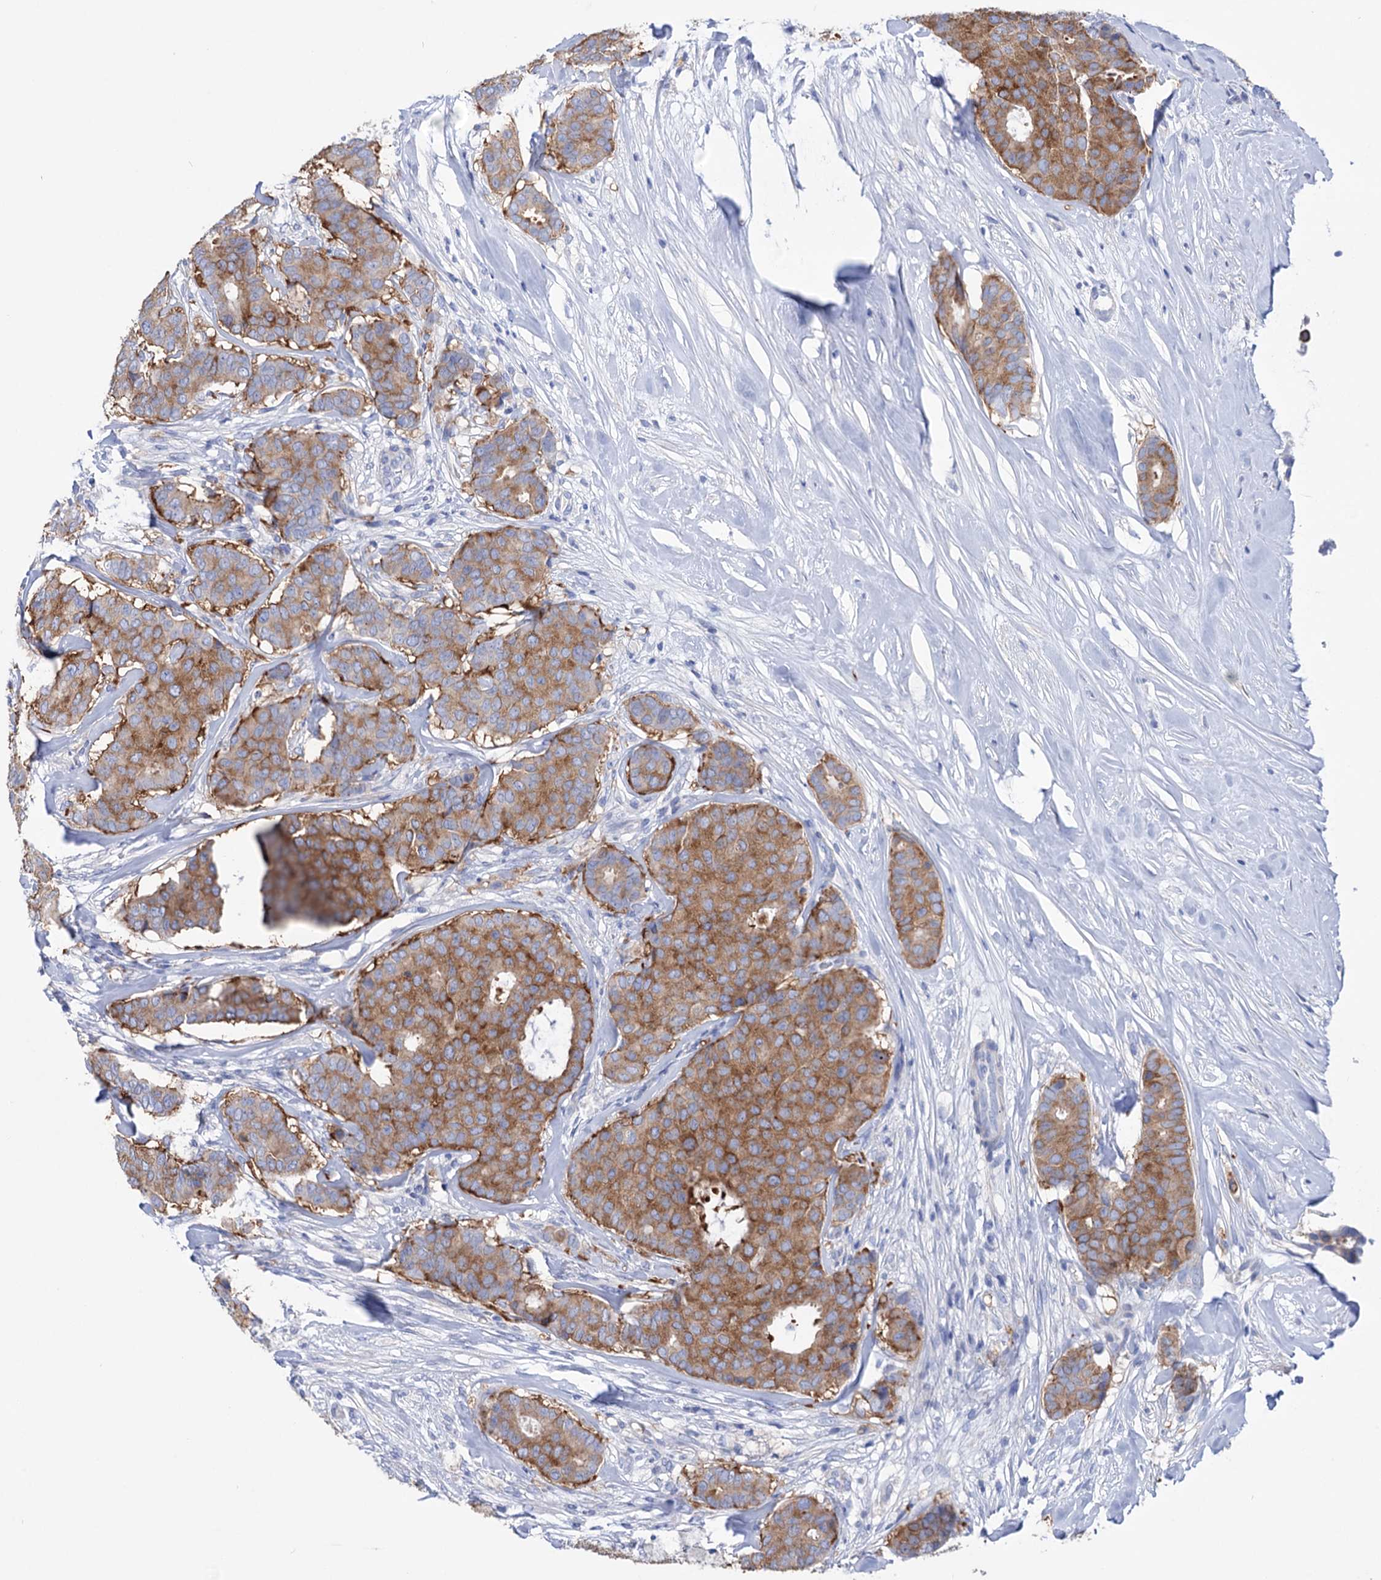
{"staining": {"intensity": "moderate", "quantity": ">75%", "location": "cytoplasmic/membranous"}, "tissue": "breast cancer", "cell_type": "Tumor cells", "image_type": "cancer", "snomed": [{"axis": "morphology", "description": "Duct carcinoma"}, {"axis": "topography", "description": "Breast"}], "caption": "Breast cancer (infiltrating ductal carcinoma) tissue reveals moderate cytoplasmic/membranous positivity in approximately >75% of tumor cells", "gene": "BBS4", "patient": {"sex": "female", "age": 75}}